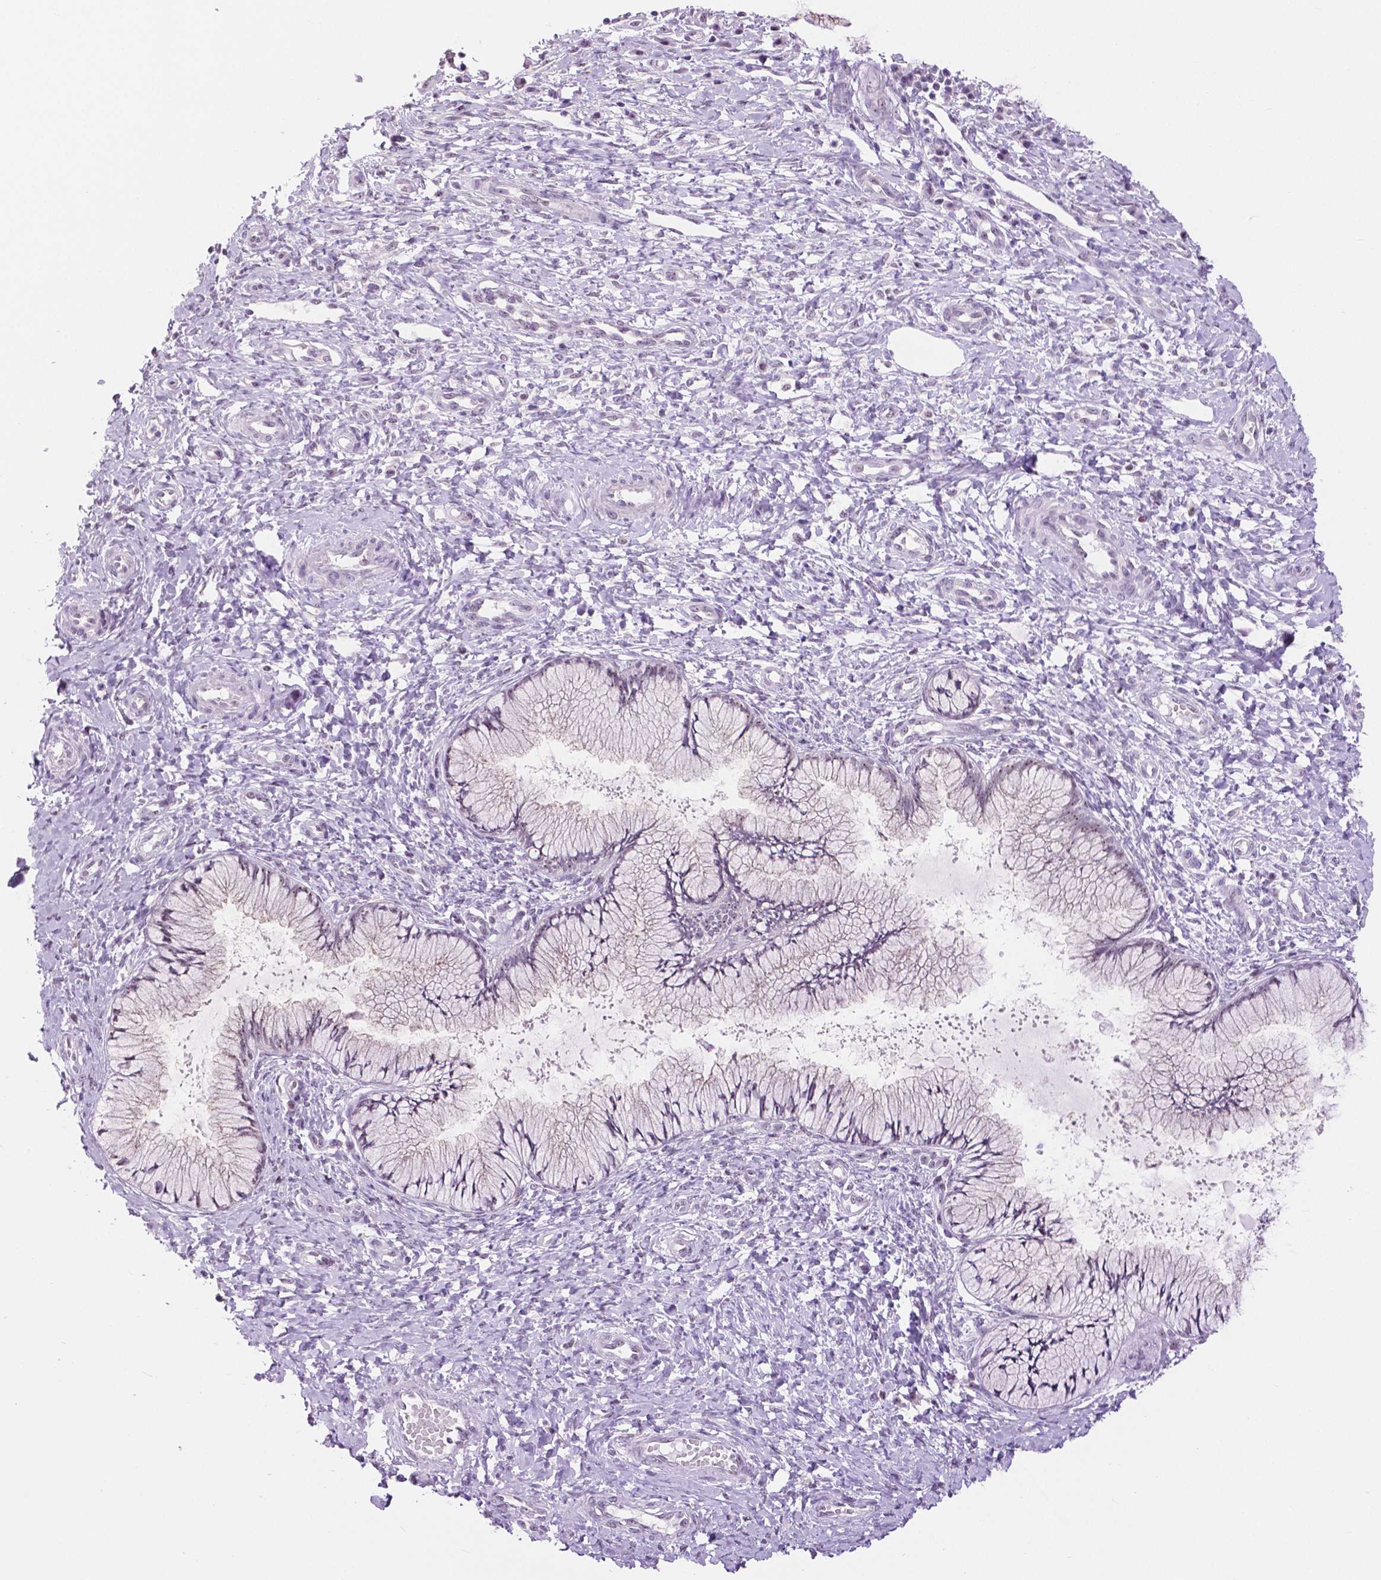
{"staining": {"intensity": "weak", "quantity": "25%-75%", "location": "nuclear"}, "tissue": "cervix", "cell_type": "Glandular cells", "image_type": "normal", "snomed": [{"axis": "morphology", "description": "Normal tissue, NOS"}, {"axis": "topography", "description": "Cervix"}], "caption": "A histopathology image of human cervix stained for a protein demonstrates weak nuclear brown staining in glandular cells. (Stains: DAB in brown, nuclei in blue, Microscopy: brightfield microscopy at high magnification).", "gene": "NHP2", "patient": {"sex": "female", "age": 37}}